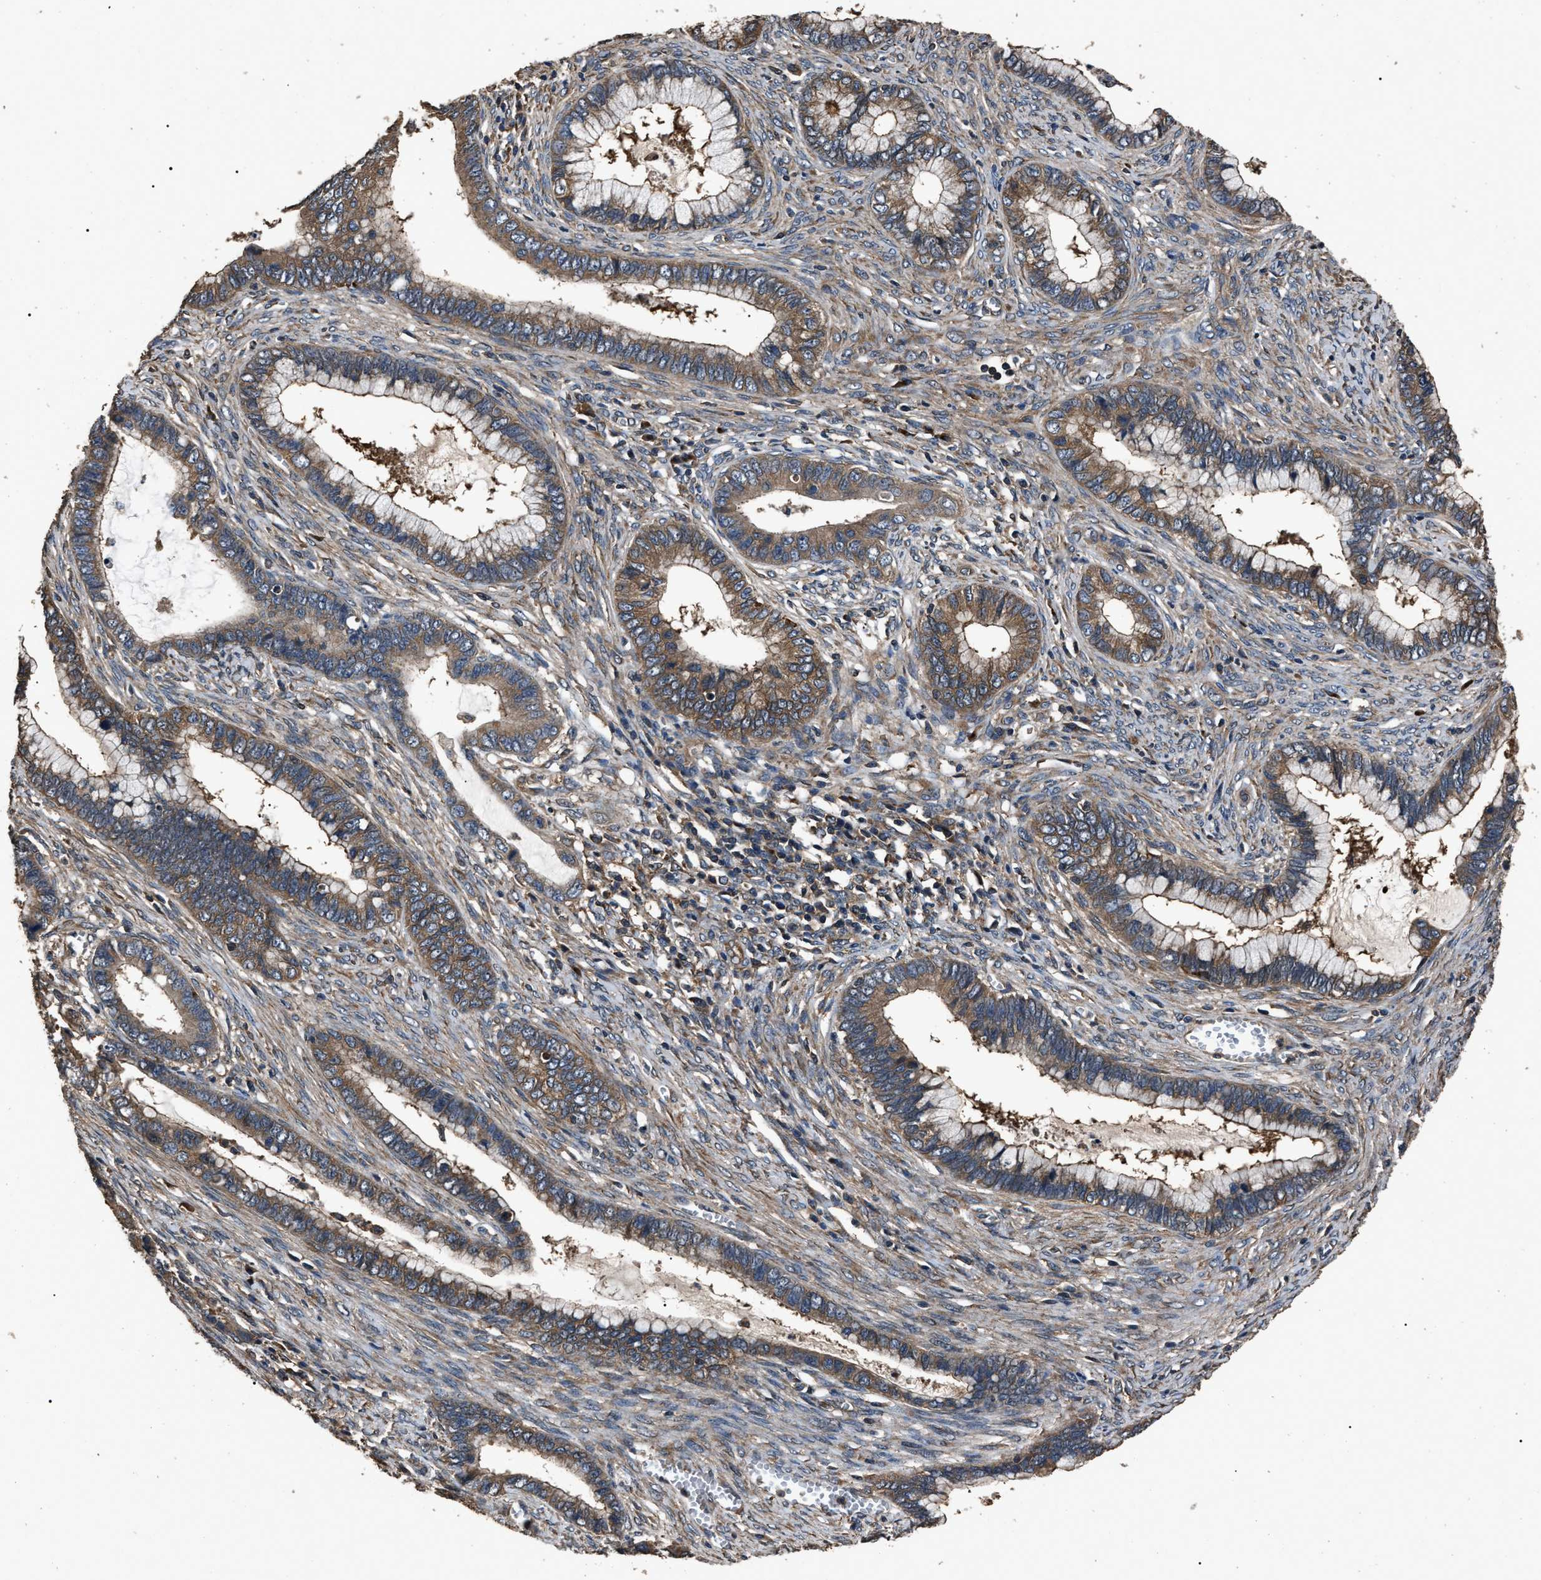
{"staining": {"intensity": "moderate", "quantity": ">75%", "location": "cytoplasmic/membranous"}, "tissue": "cervical cancer", "cell_type": "Tumor cells", "image_type": "cancer", "snomed": [{"axis": "morphology", "description": "Adenocarcinoma, NOS"}, {"axis": "topography", "description": "Cervix"}], "caption": "Cervical cancer (adenocarcinoma) was stained to show a protein in brown. There is medium levels of moderate cytoplasmic/membranous staining in approximately >75% of tumor cells. (DAB IHC with brightfield microscopy, high magnification).", "gene": "RNF216", "patient": {"sex": "female", "age": 44}}